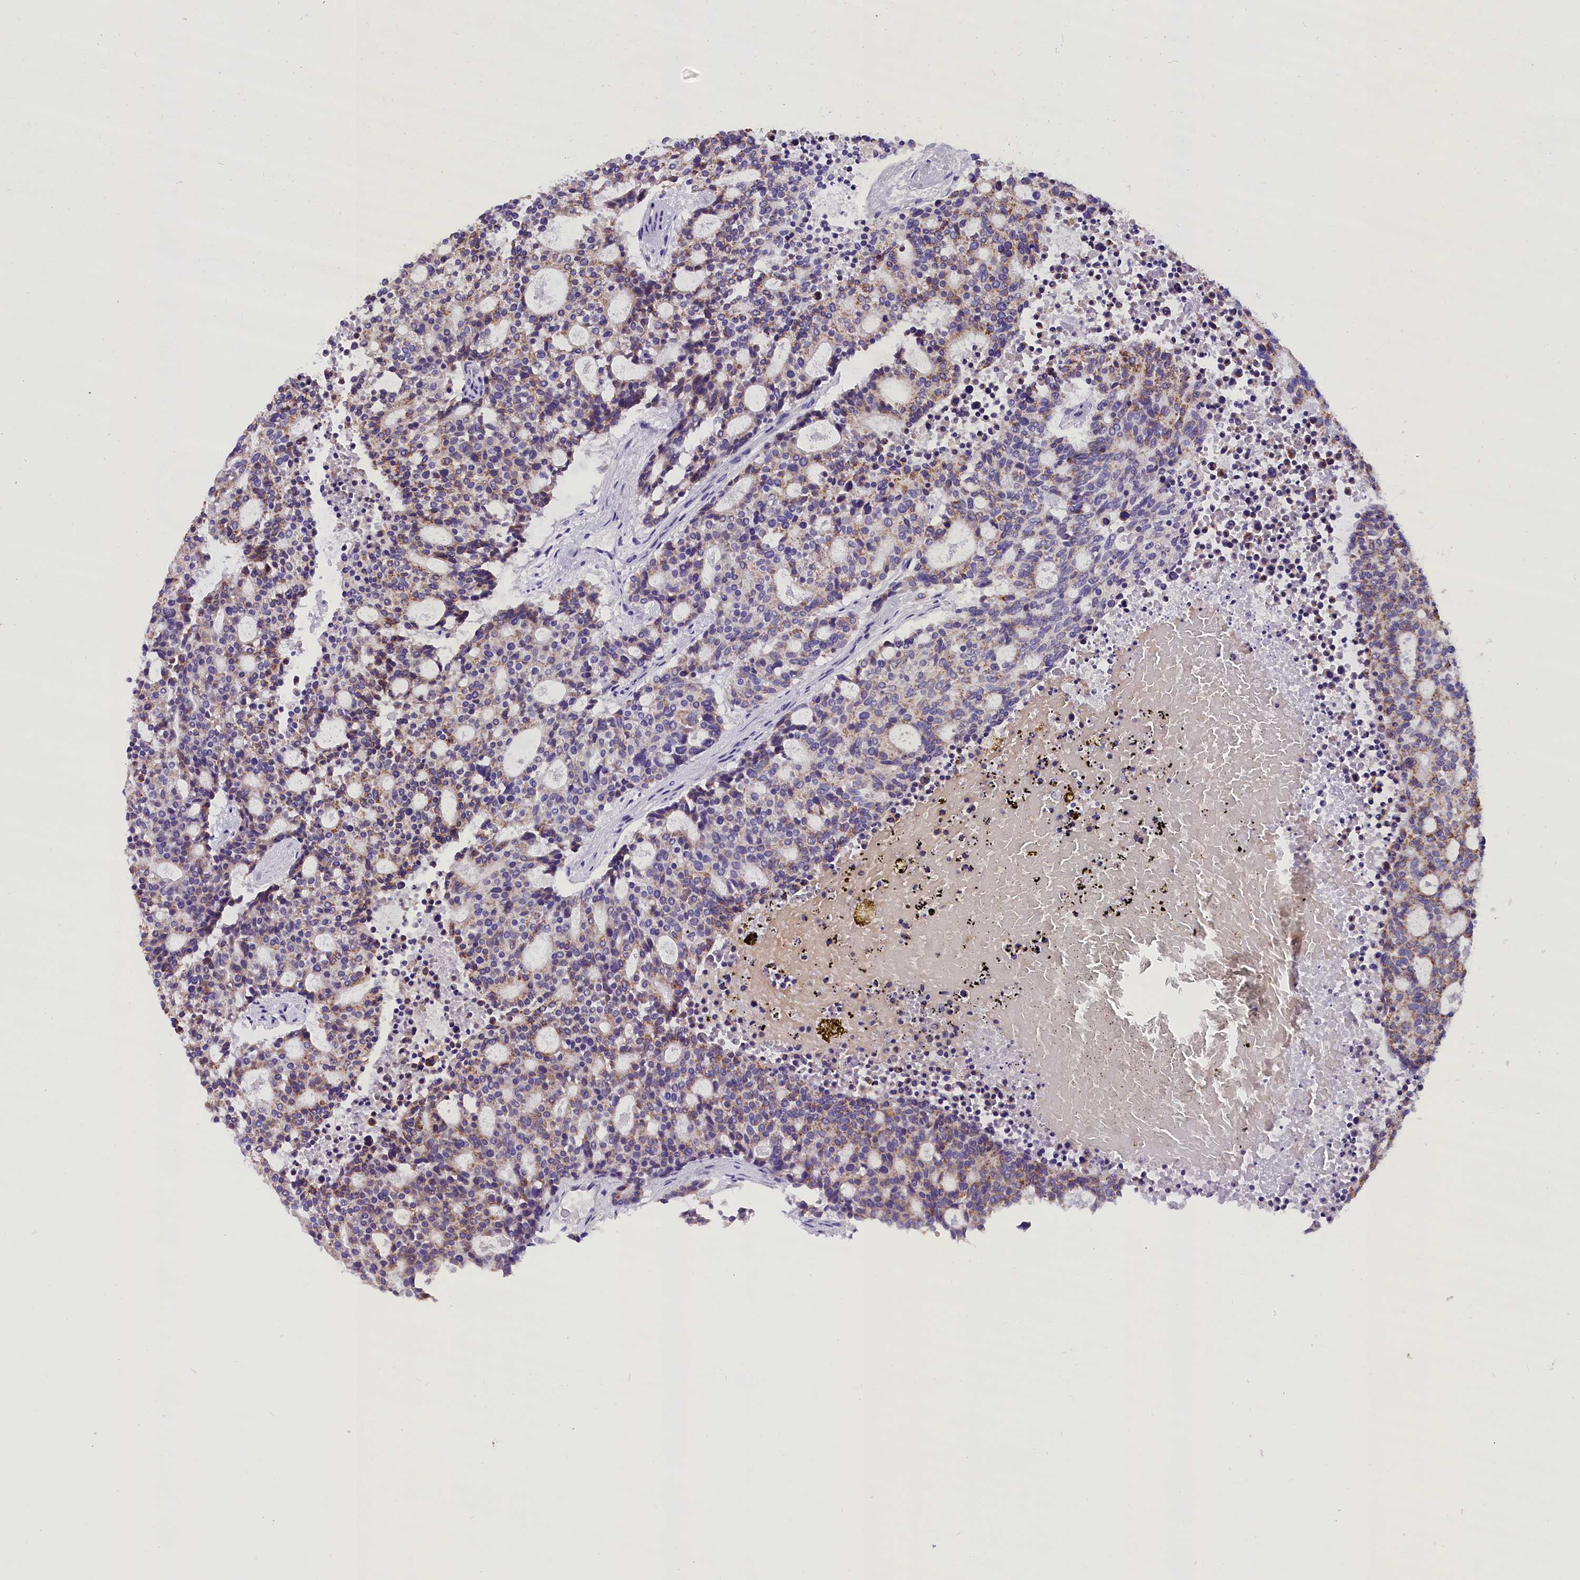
{"staining": {"intensity": "weak", "quantity": ">75%", "location": "cytoplasmic/membranous"}, "tissue": "carcinoid", "cell_type": "Tumor cells", "image_type": "cancer", "snomed": [{"axis": "morphology", "description": "Carcinoid, malignant, NOS"}, {"axis": "topography", "description": "Pancreas"}], "caption": "This is a micrograph of immunohistochemistry (IHC) staining of malignant carcinoid, which shows weak staining in the cytoplasmic/membranous of tumor cells.", "gene": "ABAT", "patient": {"sex": "female", "age": 54}}